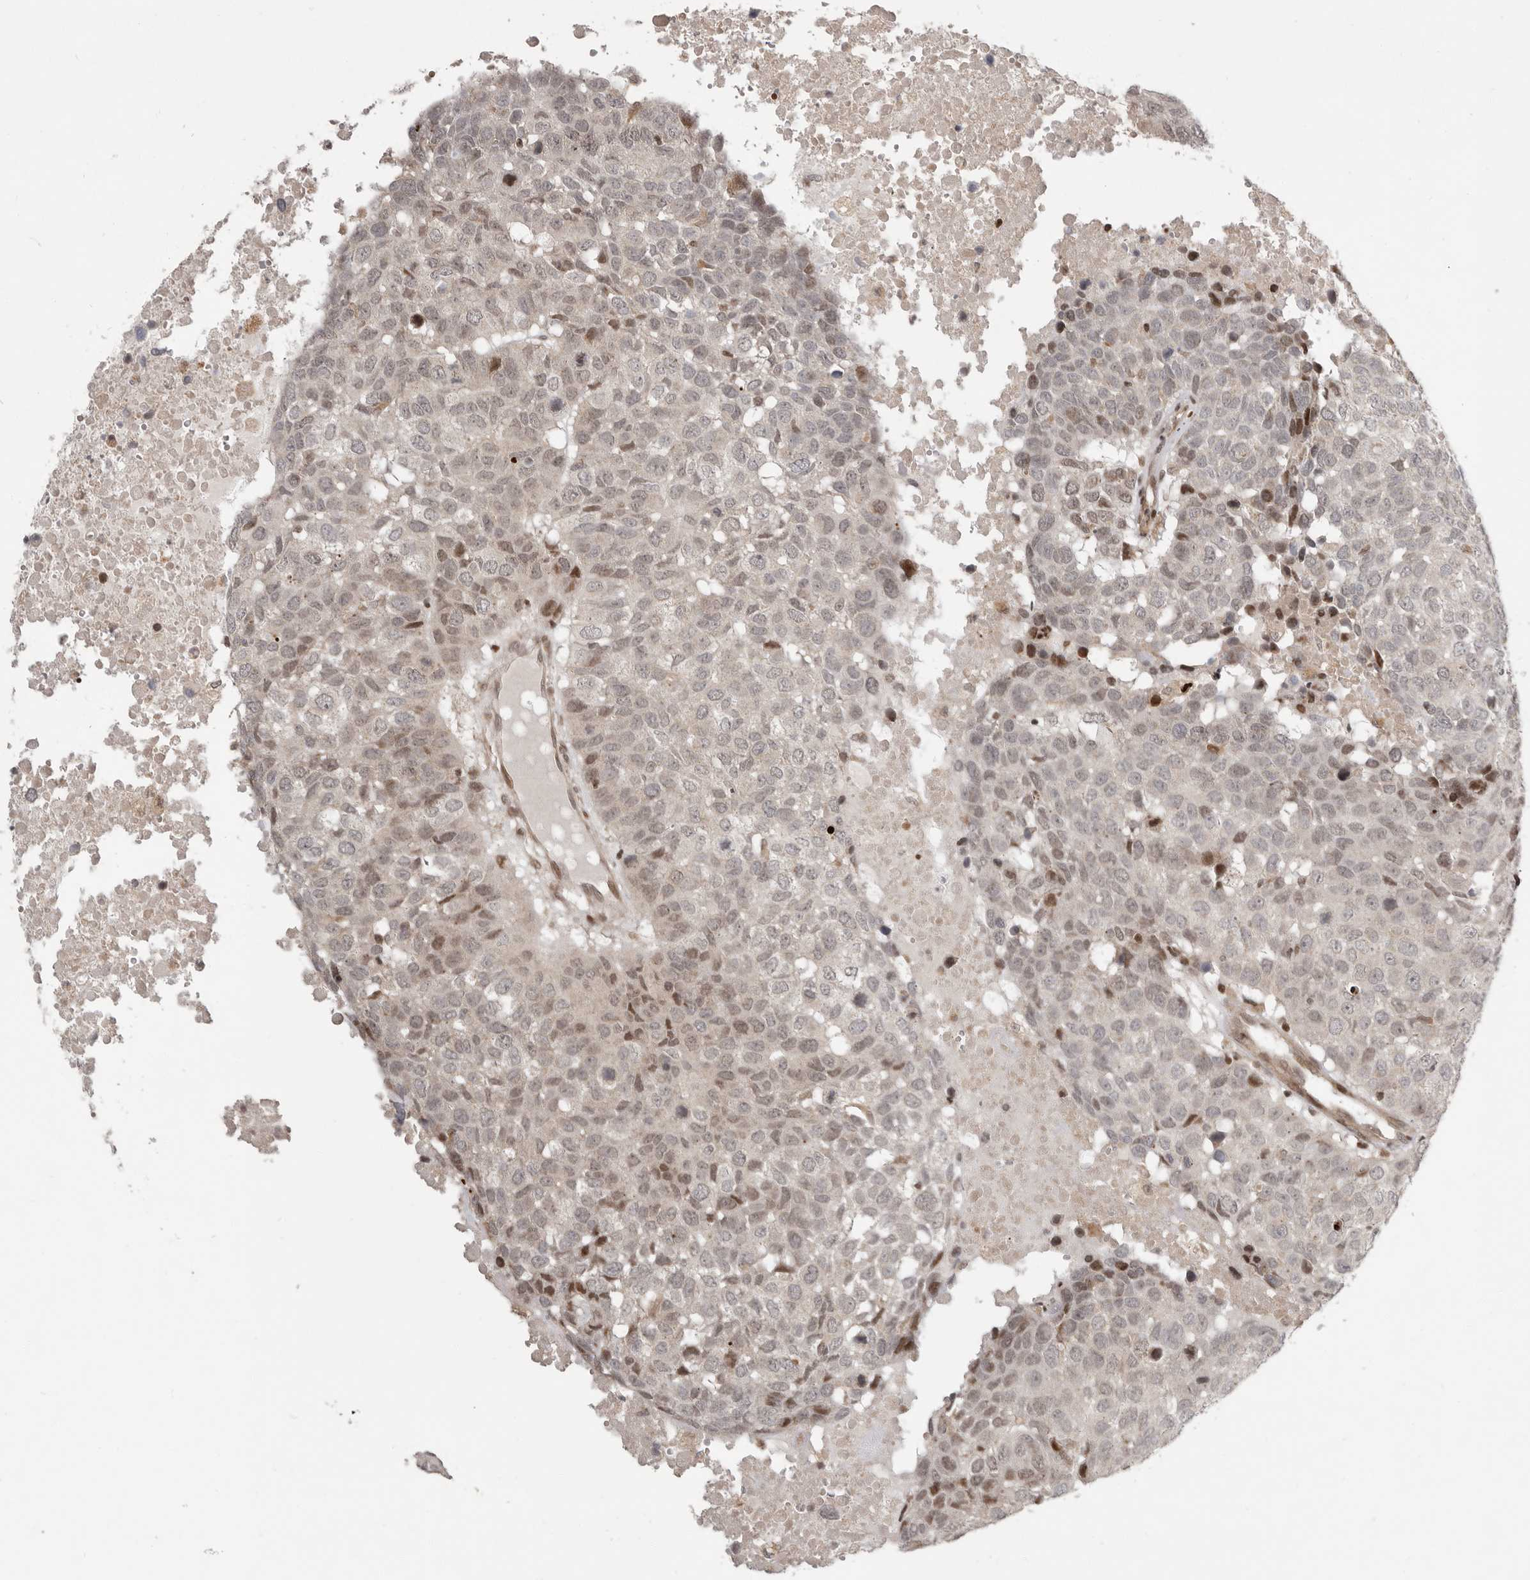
{"staining": {"intensity": "weak", "quantity": "25%-75%", "location": "nuclear"}, "tissue": "head and neck cancer", "cell_type": "Tumor cells", "image_type": "cancer", "snomed": [{"axis": "morphology", "description": "Squamous cell carcinoma, NOS"}, {"axis": "topography", "description": "Head-Neck"}], "caption": "Immunohistochemical staining of human head and neck squamous cell carcinoma demonstrates low levels of weak nuclear protein expression in about 25%-75% of tumor cells.", "gene": "RABIF", "patient": {"sex": "male", "age": 66}}